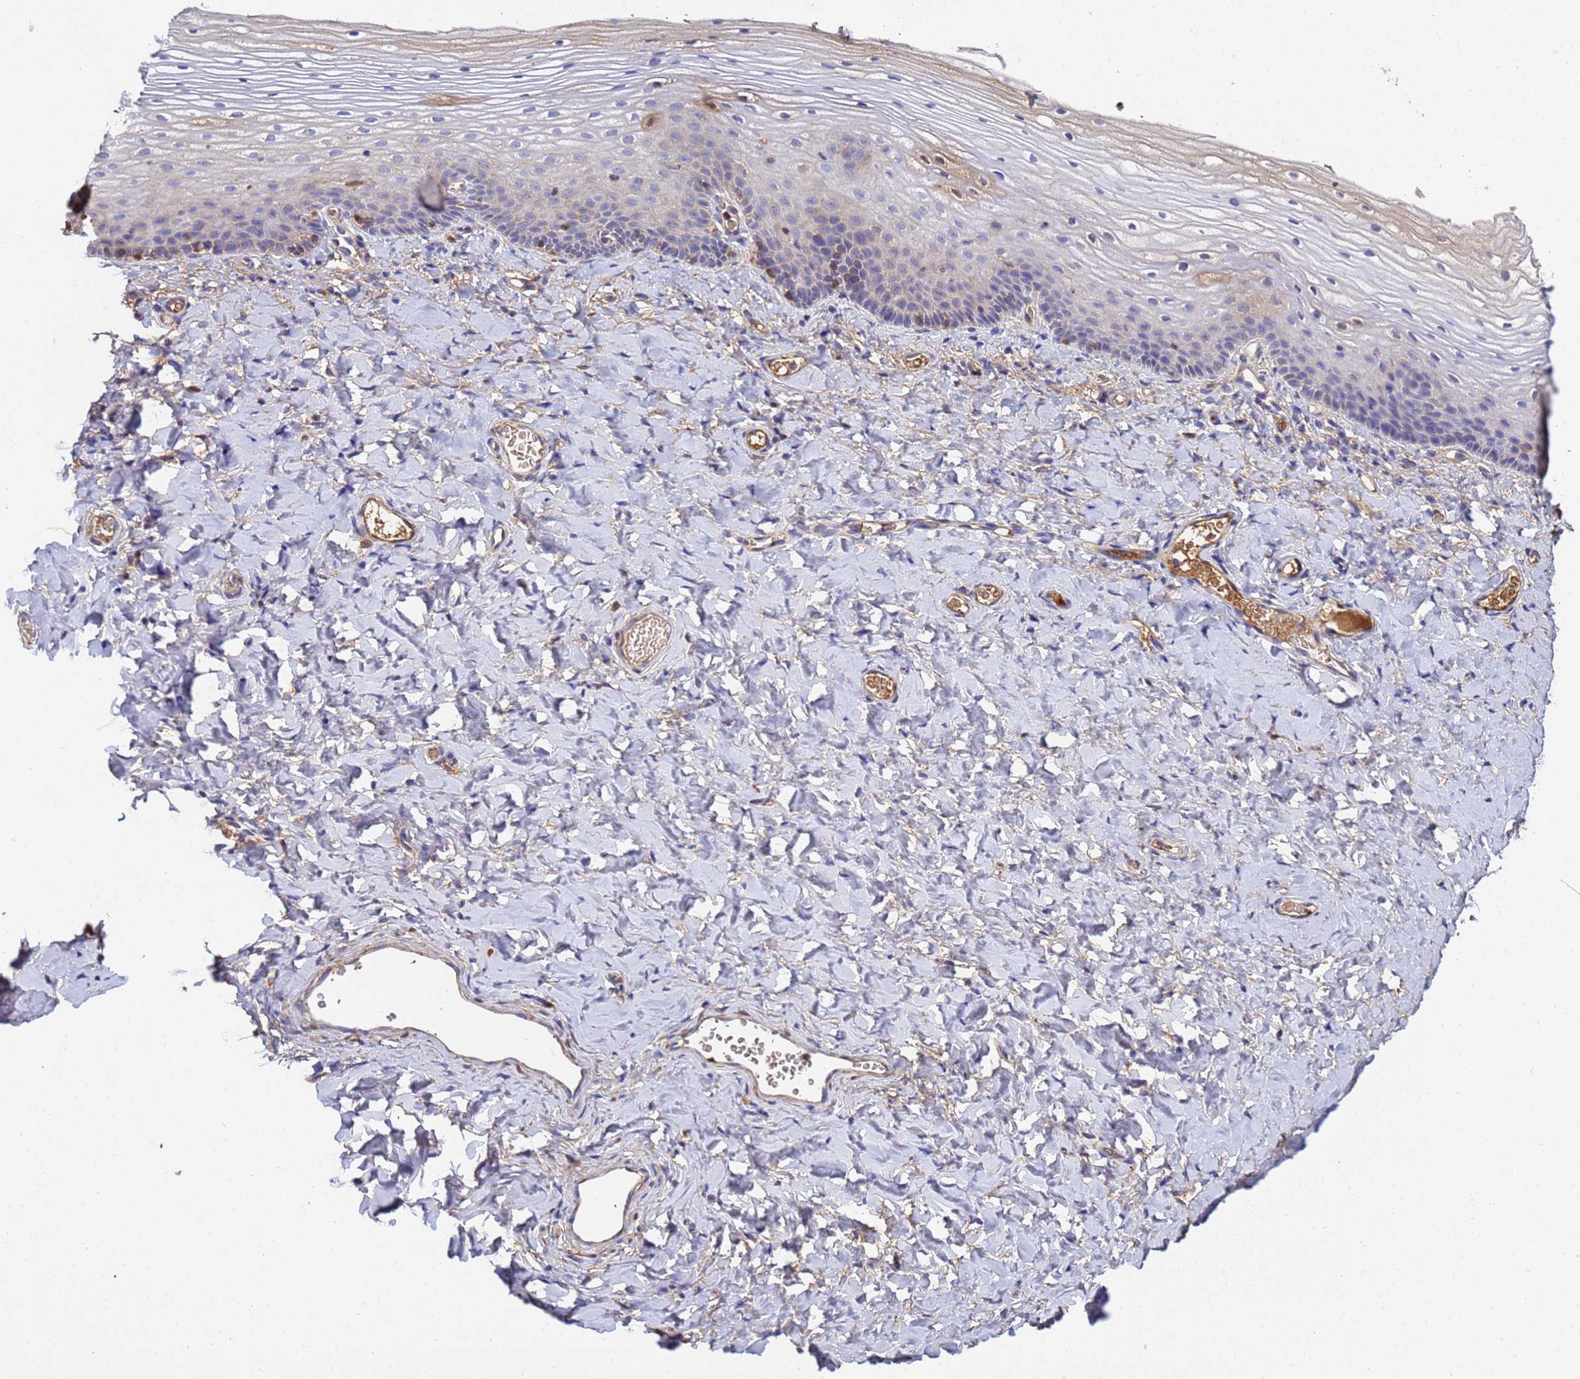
{"staining": {"intensity": "weak", "quantity": "25%-75%", "location": "cytoplasmic/membranous"}, "tissue": "vagina", "cell_type": "Squamous epithelial cells", "image_type": "normal", "snomed": [{"axis": "morphology", "description": "Normal tissue, NOS"}, {"axis": "topography", "description": "Vagina"}], "caption": "Squamous epithelial cells display weak cytoplasmic/membranous expression in about 25%-75% of cells in normal vagina.", "gene": "GLUD1", "patient": {"sex": "female", "age": 60}}